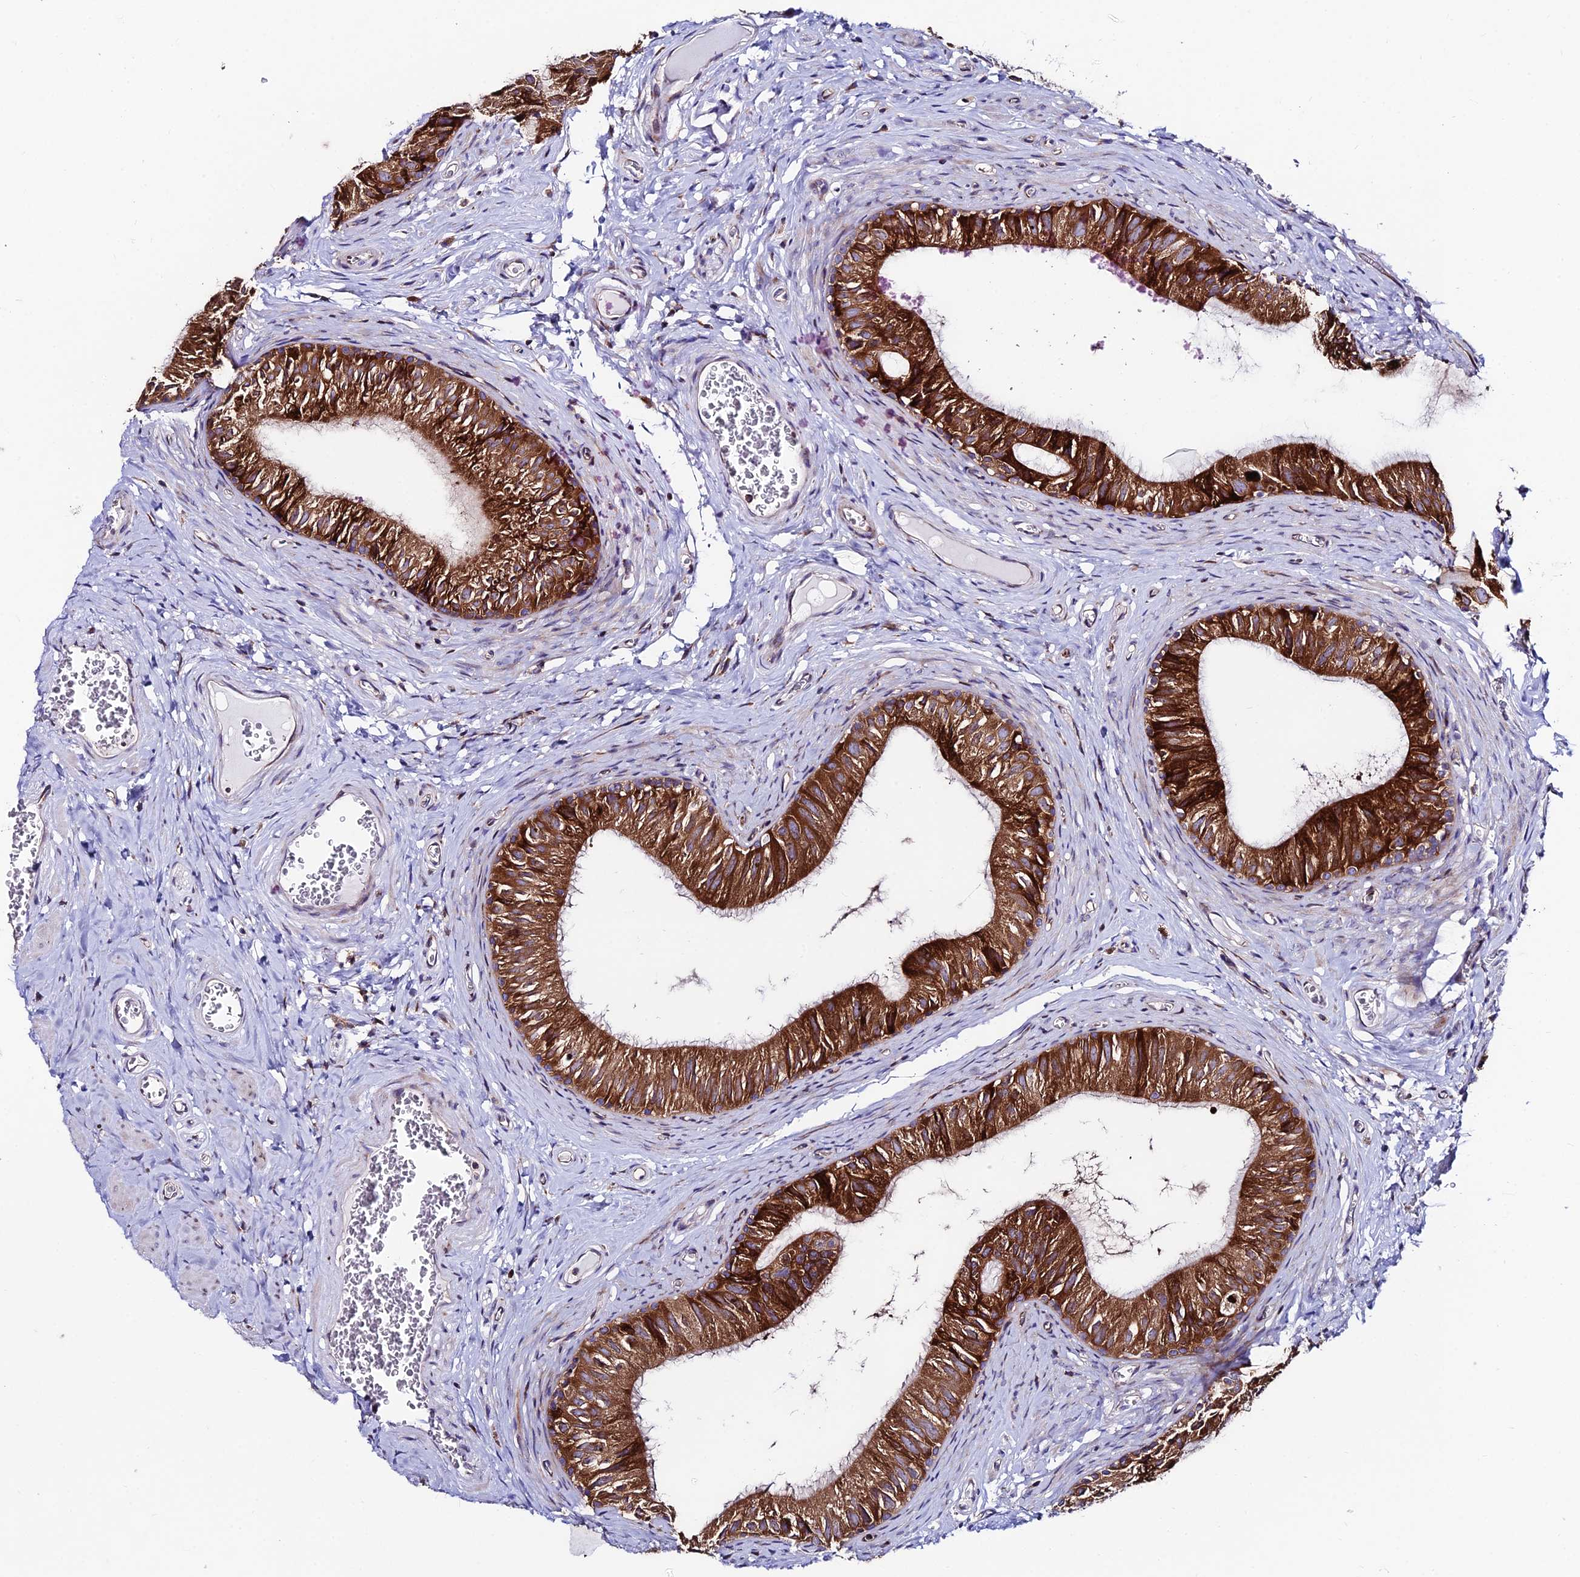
{"staining": {"intensity": "strong", "quantity": ">75%", "location": "cytoplasmic/membranous"}, "tissue": "epididymis", "cell_type": "Glandular cells", "image_type": "normal", "snomed": [{"axis": "morphology", "description": "Normal tissue, NOS"}, {"axis": "topography", "description": "Epididymis"}], "caption": "Benign epididymis was stained to show a protein in brown. There is high levels of strong cytoplasmic/membranous expression in approximately >75% of glandular cells. (brown staining indicates protein expression, while blue staining denotes nuclei).", "gene": "EIF3K", "patient": {"sex": "male", "age": 42}}